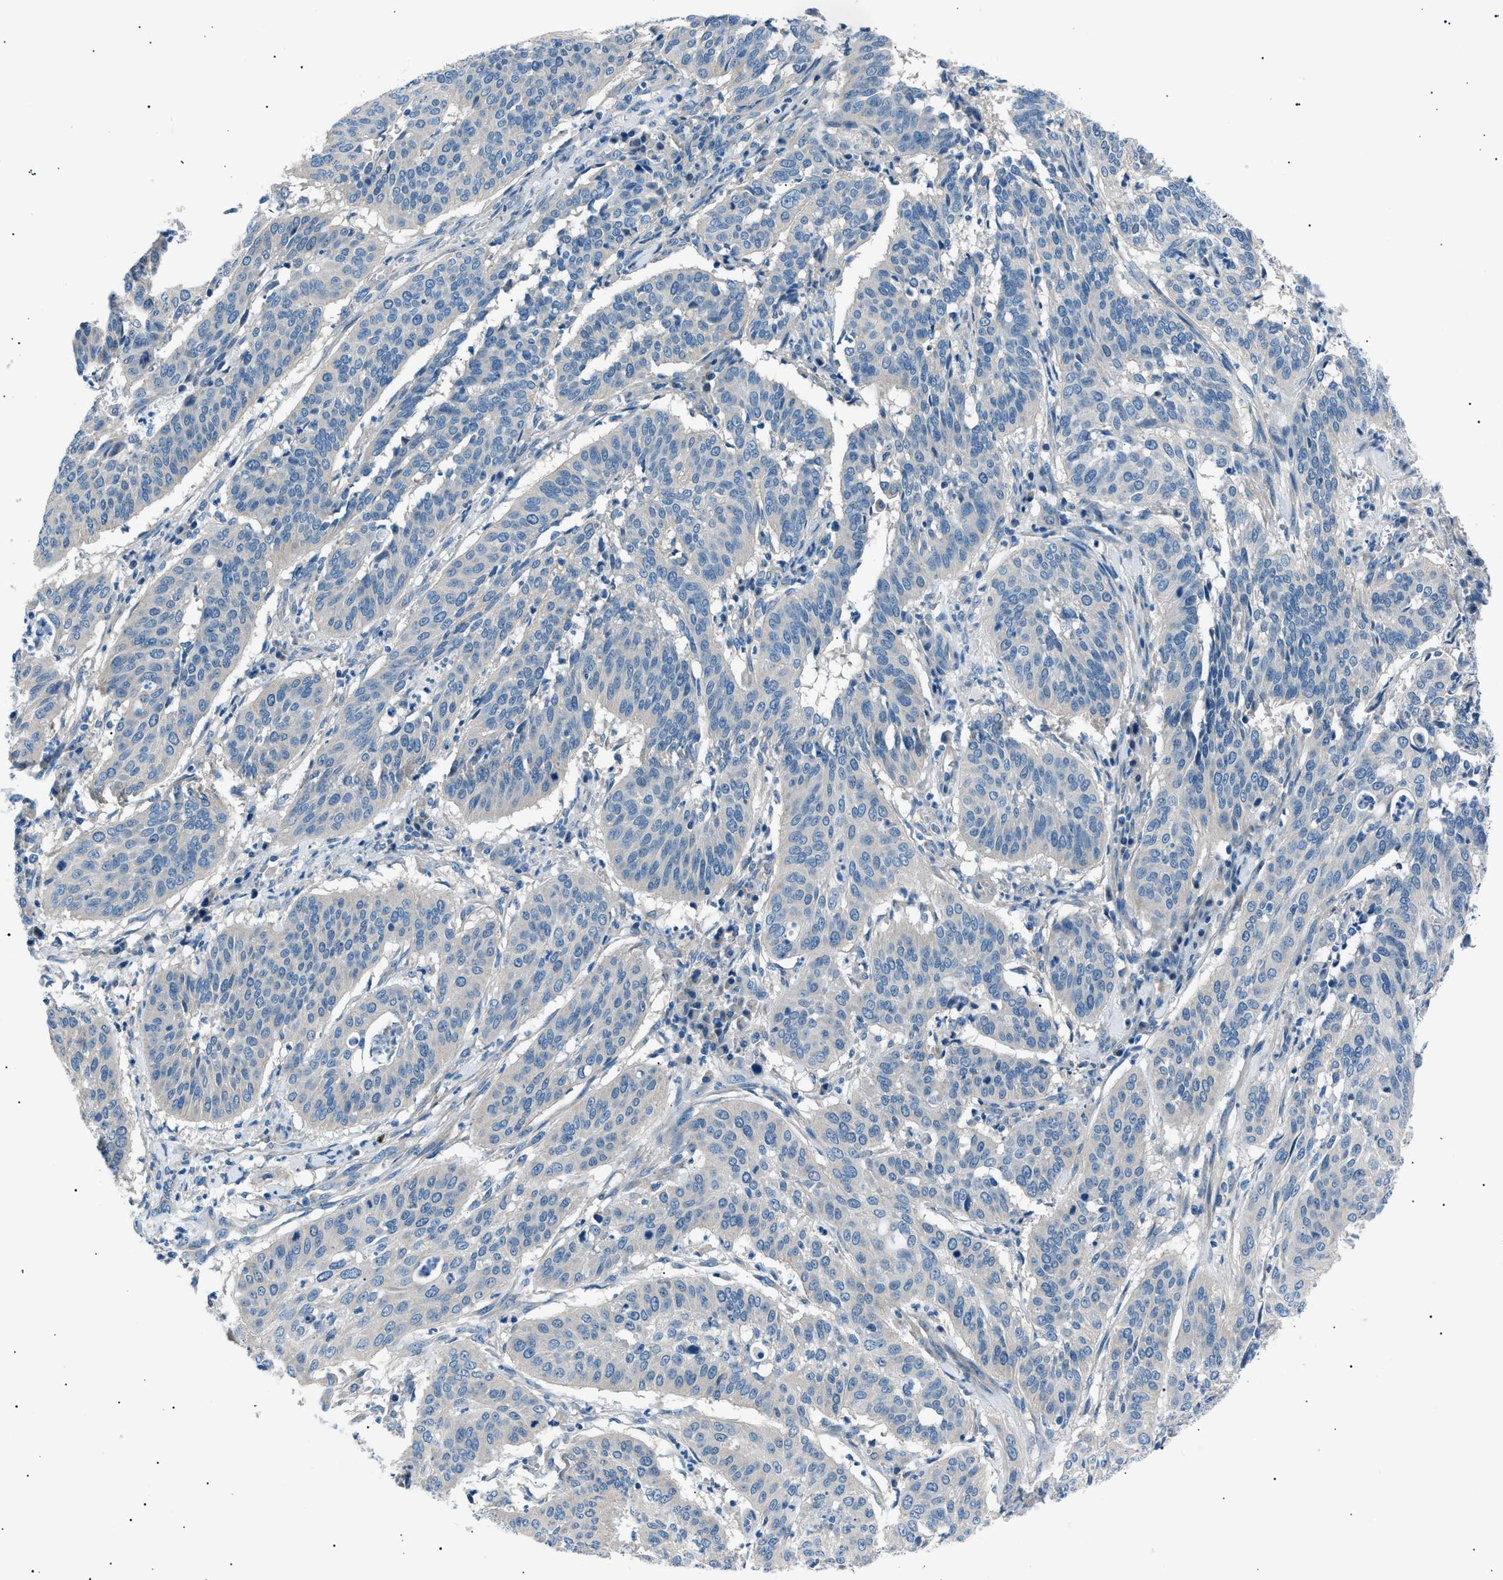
{"staining": {"intensity": "negative", "quantity": "none", "location": "none"}, "tissue": "cervical cancer", "cell_type": "Tumor cells", "image_type": "cancer", "snomed": [{"axis": "morphology", "description": "Normal tissue, NOS"}, {"axis": "morphology", "description": "Squamous cell carcinoma, NOS"}, {"axis": "topography", "description": "Cervix"}], "caption": "IHC image of neoplastic tissue: human squamous cell carcinoma (cervical) stained with DAB (3,3'-diaminobenzidine) exhibits no significant protein expression in tumor cells.", "gene": "LRRC37B", "patient": {"sex": "female", "age": 39}}